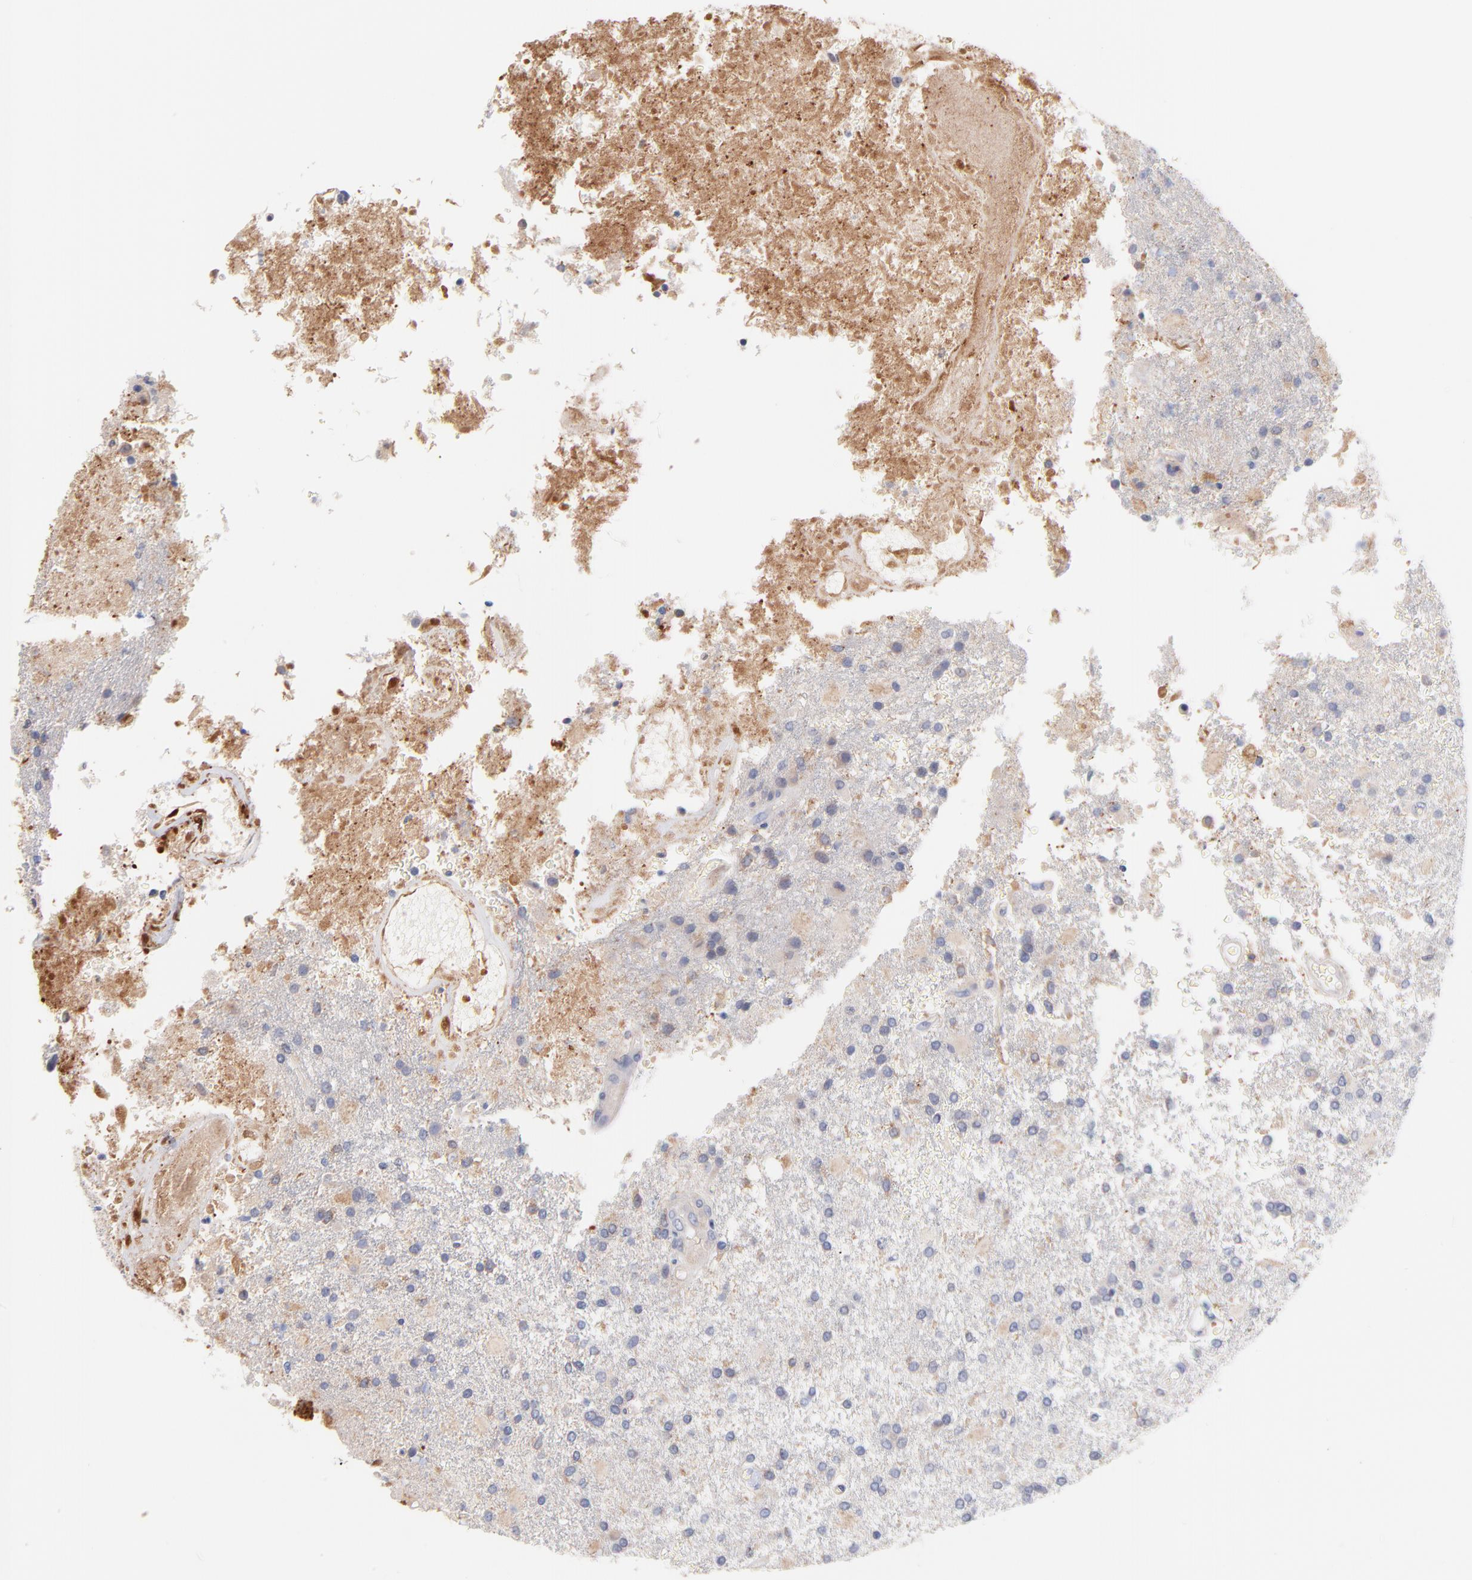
{"staining": {"intensity": "weak", "quantity": "<25%", "location": "cytoplasmic/membranous"}, "tissue": "glioma", "cell_type": "Tumor cells", "image_type": "cancer", "snomed": [{"axis": "morphology", "description": "Glioma, malignant, High grade"}, {"axis": "topography", "description": "Cerebral cortex"}], "caption": "This is an IHC histopathology image of human high-grade glioma (malignant). There is no positivity in tumor cells.", "gene": "KREMEN2", "patient": {"sex": "male", "age": 79}}